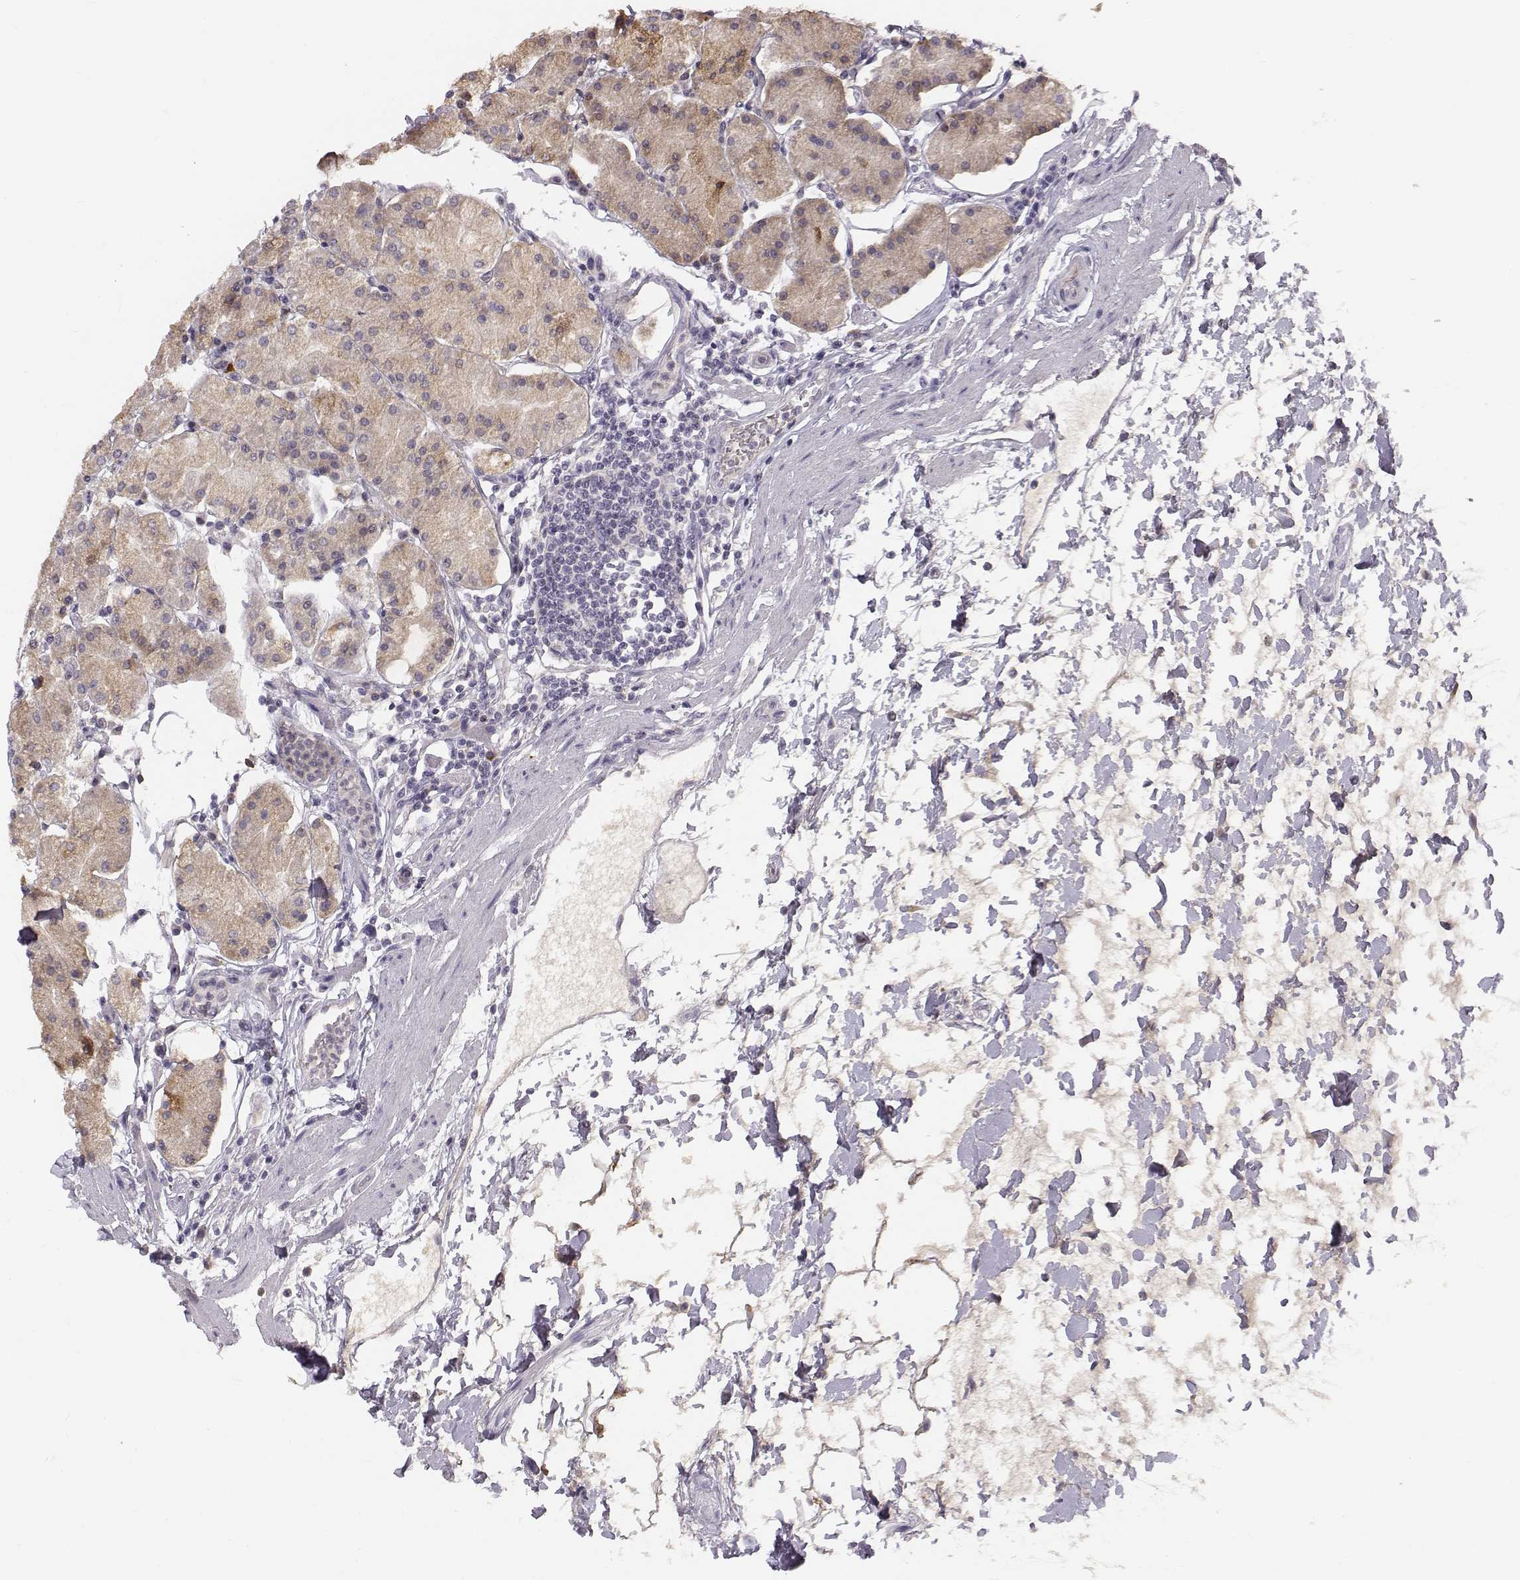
{"staining": {"intensity": "moderate", "quantity": "25%-75%", "location": "cytoplasmic/membranous"}, "tissue": "stomach", "cell_type": "Glandular cells", "image_type": "normal", "snomed": [{"axis": "morphology", "description": "Normal tissue, NOS"}, {"axis": "topography", "description": "Stomach"}], "caption": "Immunohistochemical staining of benign stomach shows moderate cytoplasmic/membranous protein expression in approximately 25%-75% of glandular cells. (Brightfield microscopy of DAB IHC at high magnification).", "gene": "ACSL6", "patient": {"sex": "male", "age": 54}}